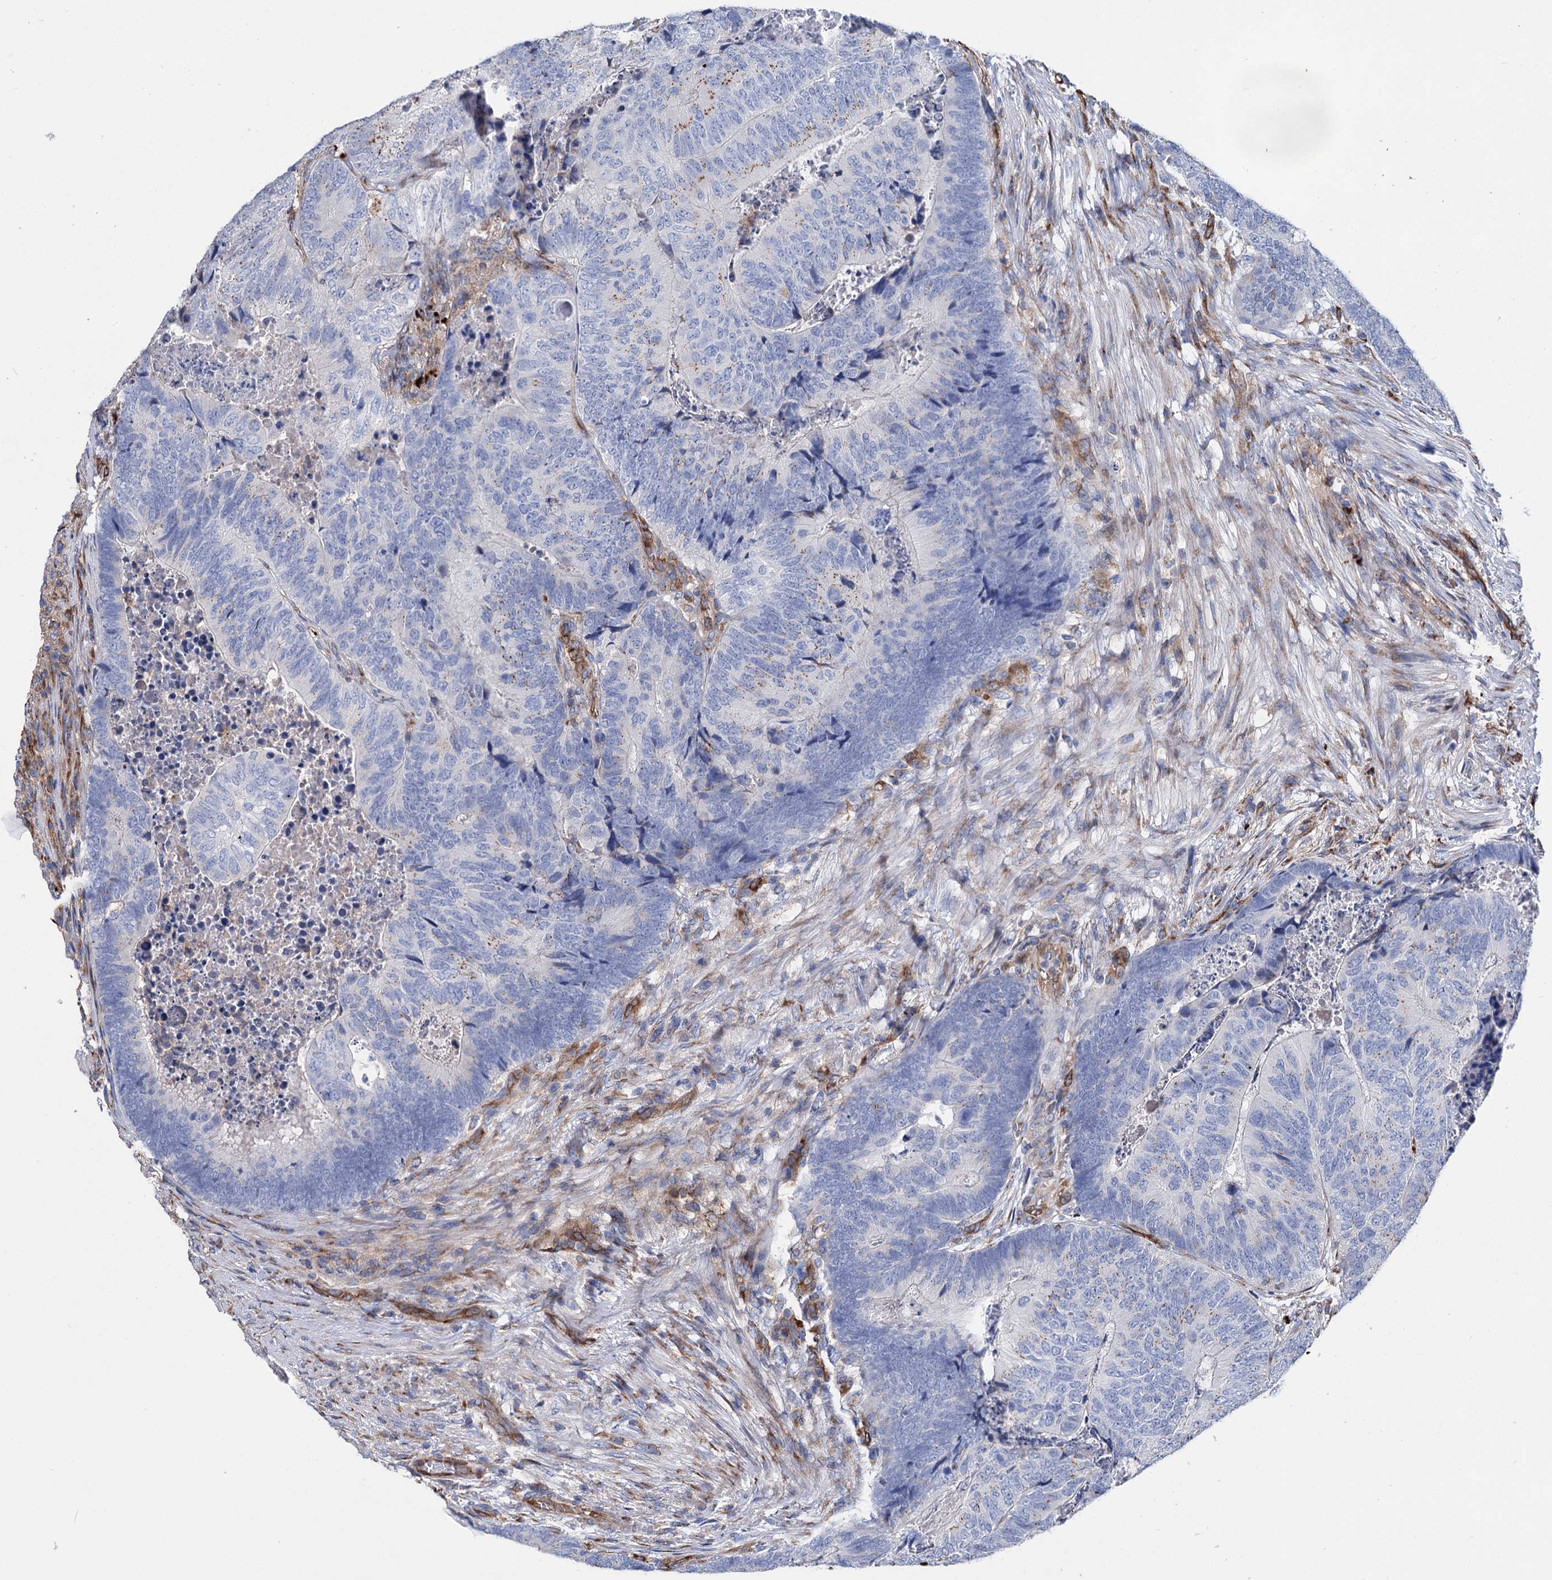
{"staining": {"intensity": "weak", "quantity": "<25%", "location": "cytoplasmic/membranous"}, "tissue": "colorectal cancer", "cell_type": "Tumor cells", "image_type": "cancer", "snomed": [{"axis": "morphology", "description": "Adenocarcinoma, NOS"}, {"axis": "topography", "description": "Colon"}], "caption": "Tumor cells show no significant protein expression in colorectal adenocarcinoma.", "gene": "SCPEP1", "patient": {"sex": "female", "age": 67}}